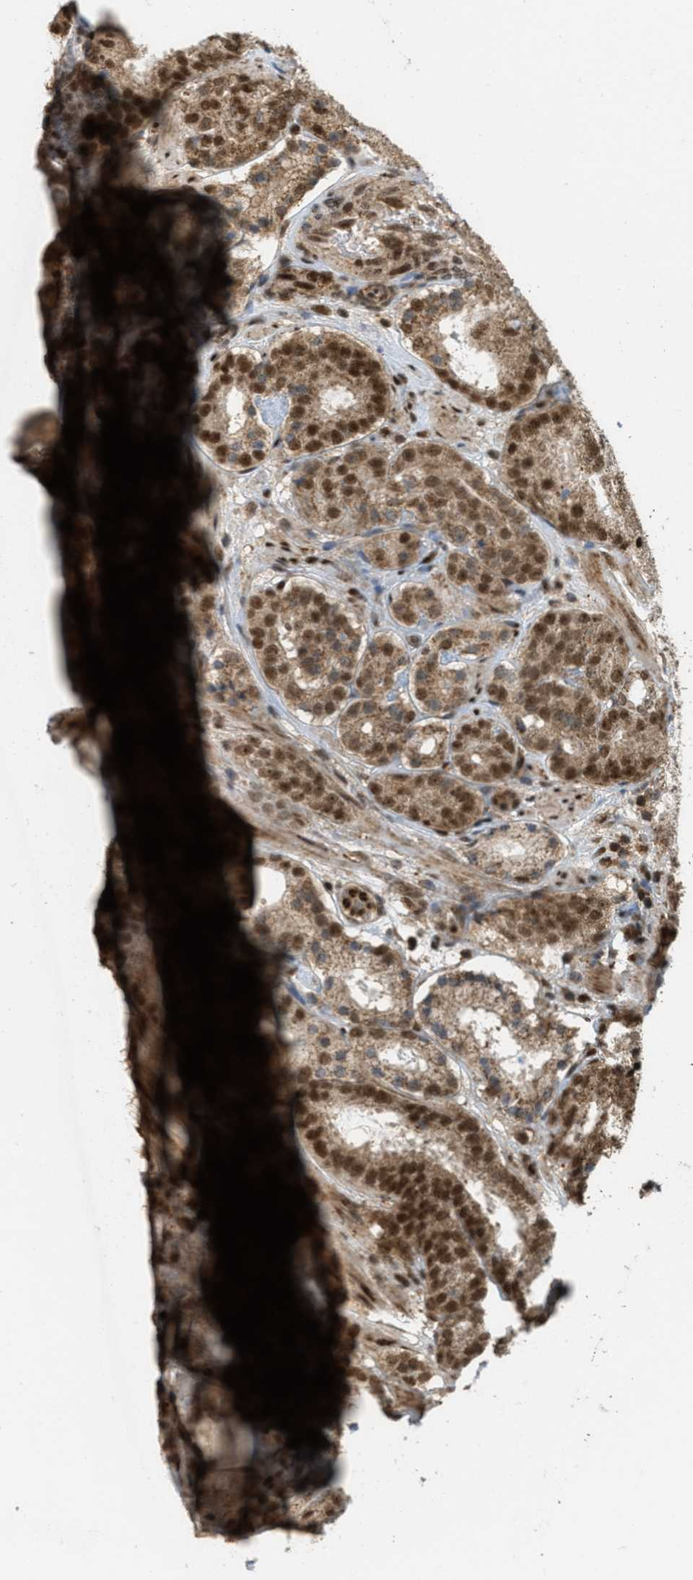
{"staining": {"intensity": "strong", "quantity": ">75%", "location": "cytoplasmic/membranous,nuclear"}, "tissue": "prostate cancer", "cell_type": "Tumor cells", "image_type": "cancer", "snomed": [{"axis": "morphology", "description": "Adenocarcinoma, Low grade"}, {"axis": "topography", "description": "Prostate"}], "caption": "An immunohistochemistry photomicrograph of tumor tissue is shown. Protein staining in brown shows strong cytoplasmic/membranous and nuclear positivity in prostate cancer within tumor cells.", "gene": "TLK1", "patient": {"sex": "male", "age": 69}}